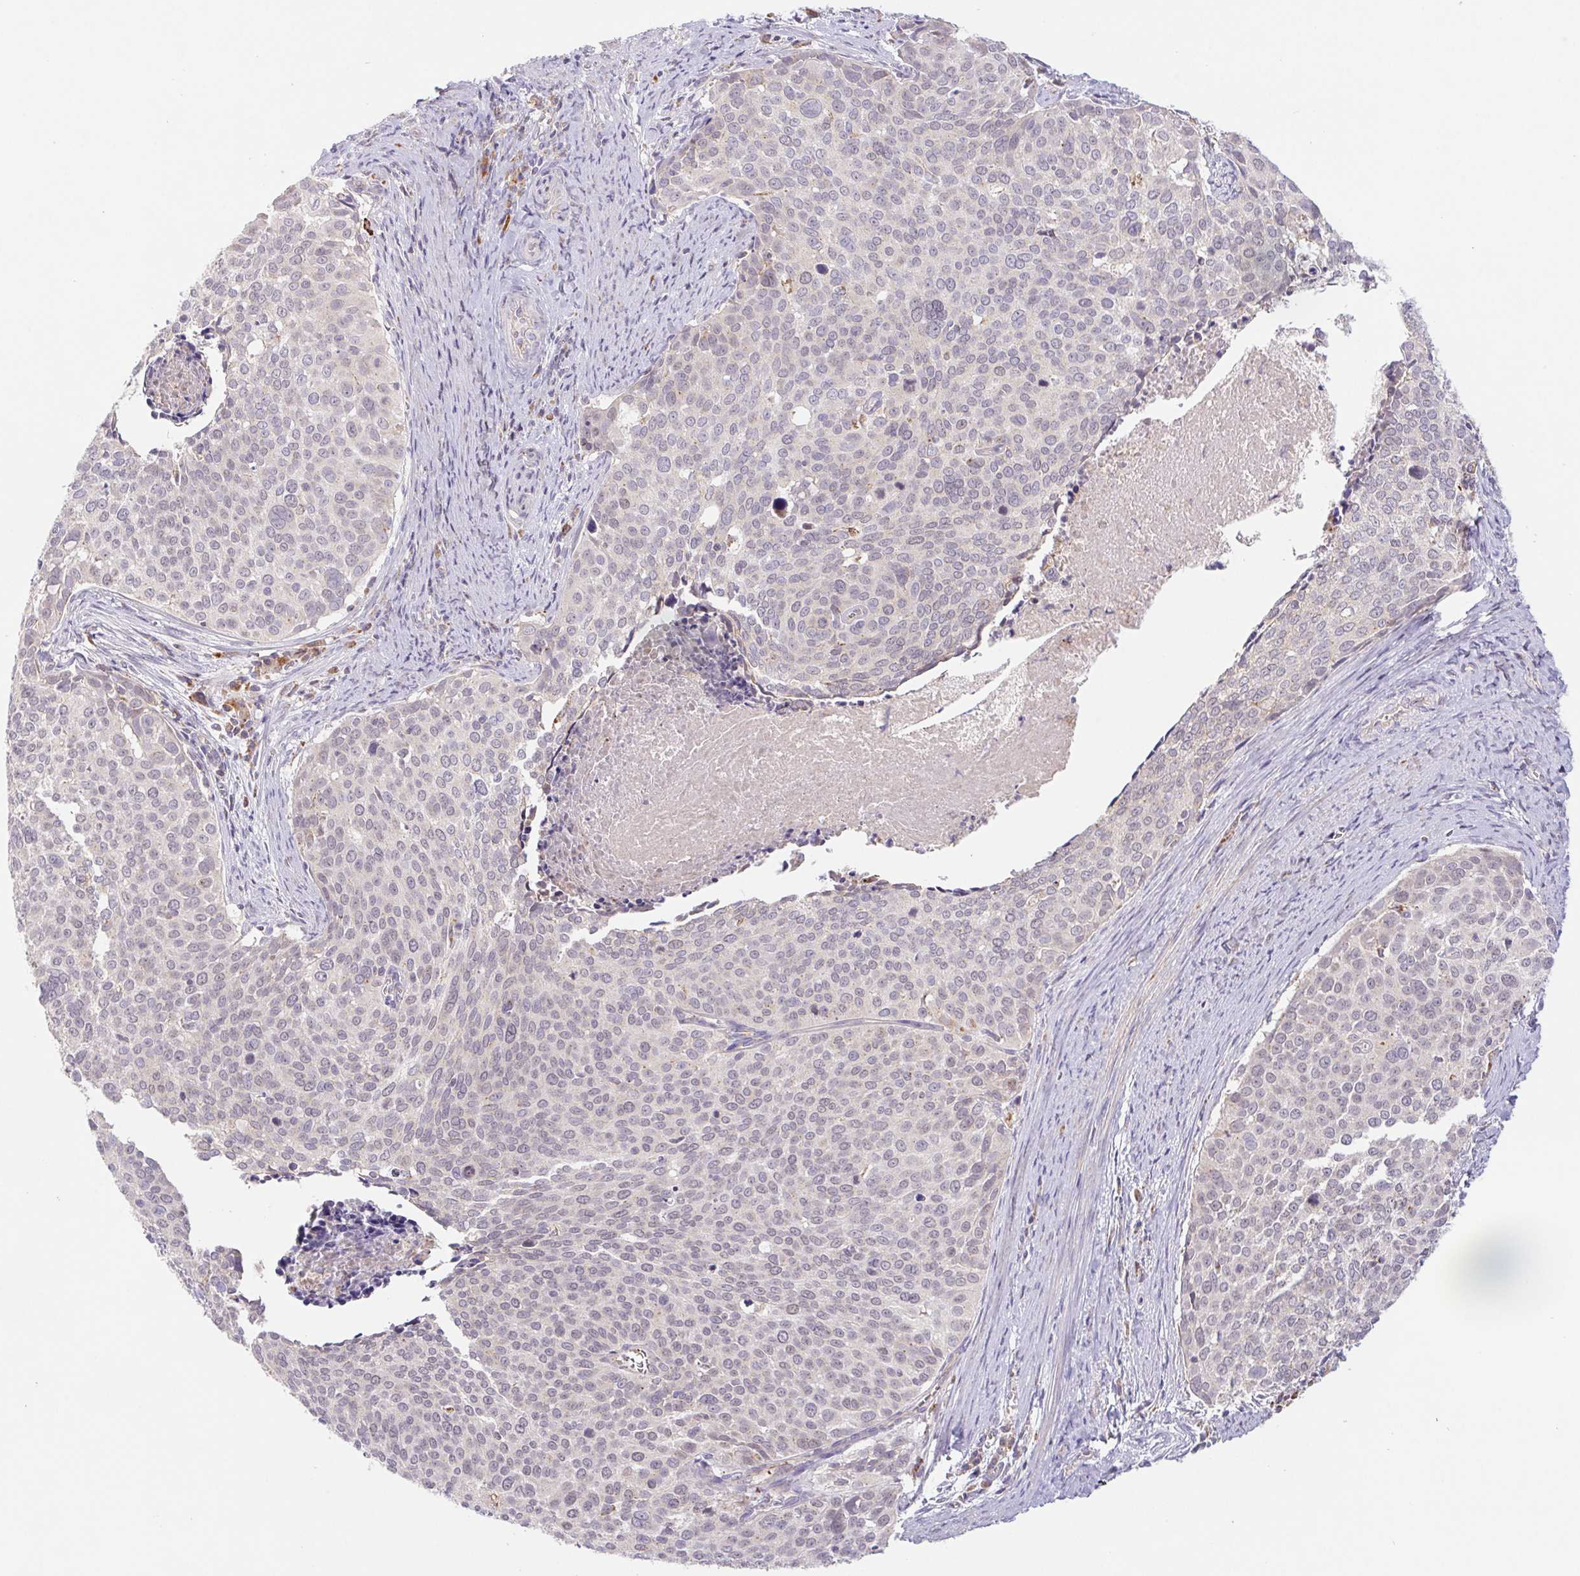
{"staining": {"intensity": "negative", "quantity": "none", "location": "none"}, "tissue": "cervical cancer", "cell_type": "Tumor cells", "image_type": "cancer", "snomed": [{"axis": "morphology", "description": "Squamous cell carcinoma, NOS"}, {"axis": "topography", "description": "Cervix"}], "caption": "This is an immunohistochemistry photomicrograph of human cervical cancer. There is no expression in tumor cells.", "gene": "EMC6", "patient": {"sex": "female", "age": 39}}